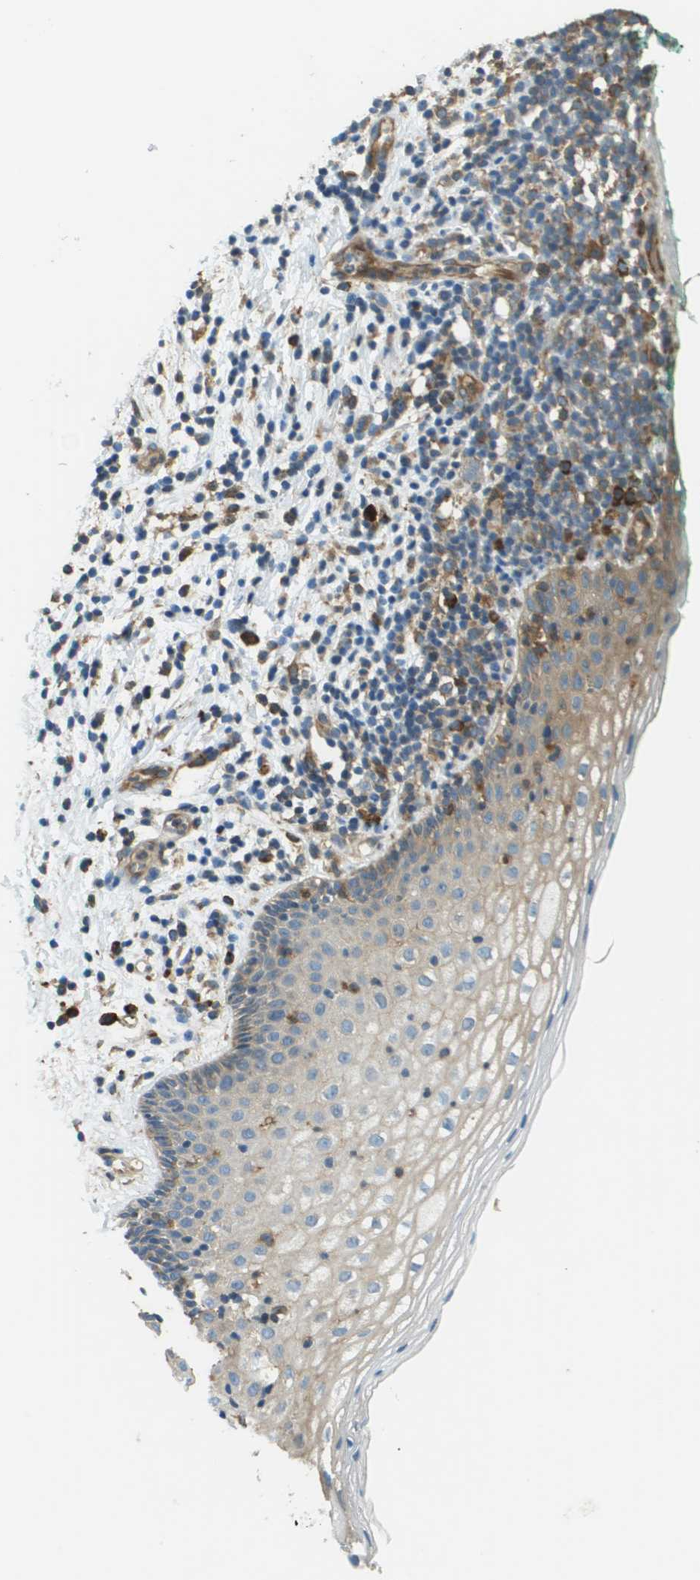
{"staining": {"intensity": "weak", "quantity": "<25%", "location": "cytoplasmic/membranous"}, "tissue": "vagina", "cell_type": "Squamous epithelial cells", "image_type": "normal", "snomed": [{"axis": "morphology", "description": "Normal tissue, NOS"}, {"axis": "topography", "description": "Vagina"}], "caption": "Squamous epithelial cells show no significant expression in unremarkable vagina. (Brightfield microscopy of DAB IHC at high magnification).", "gene": "DNAJB11", "patient": {"sex": "female", "age": 44}}